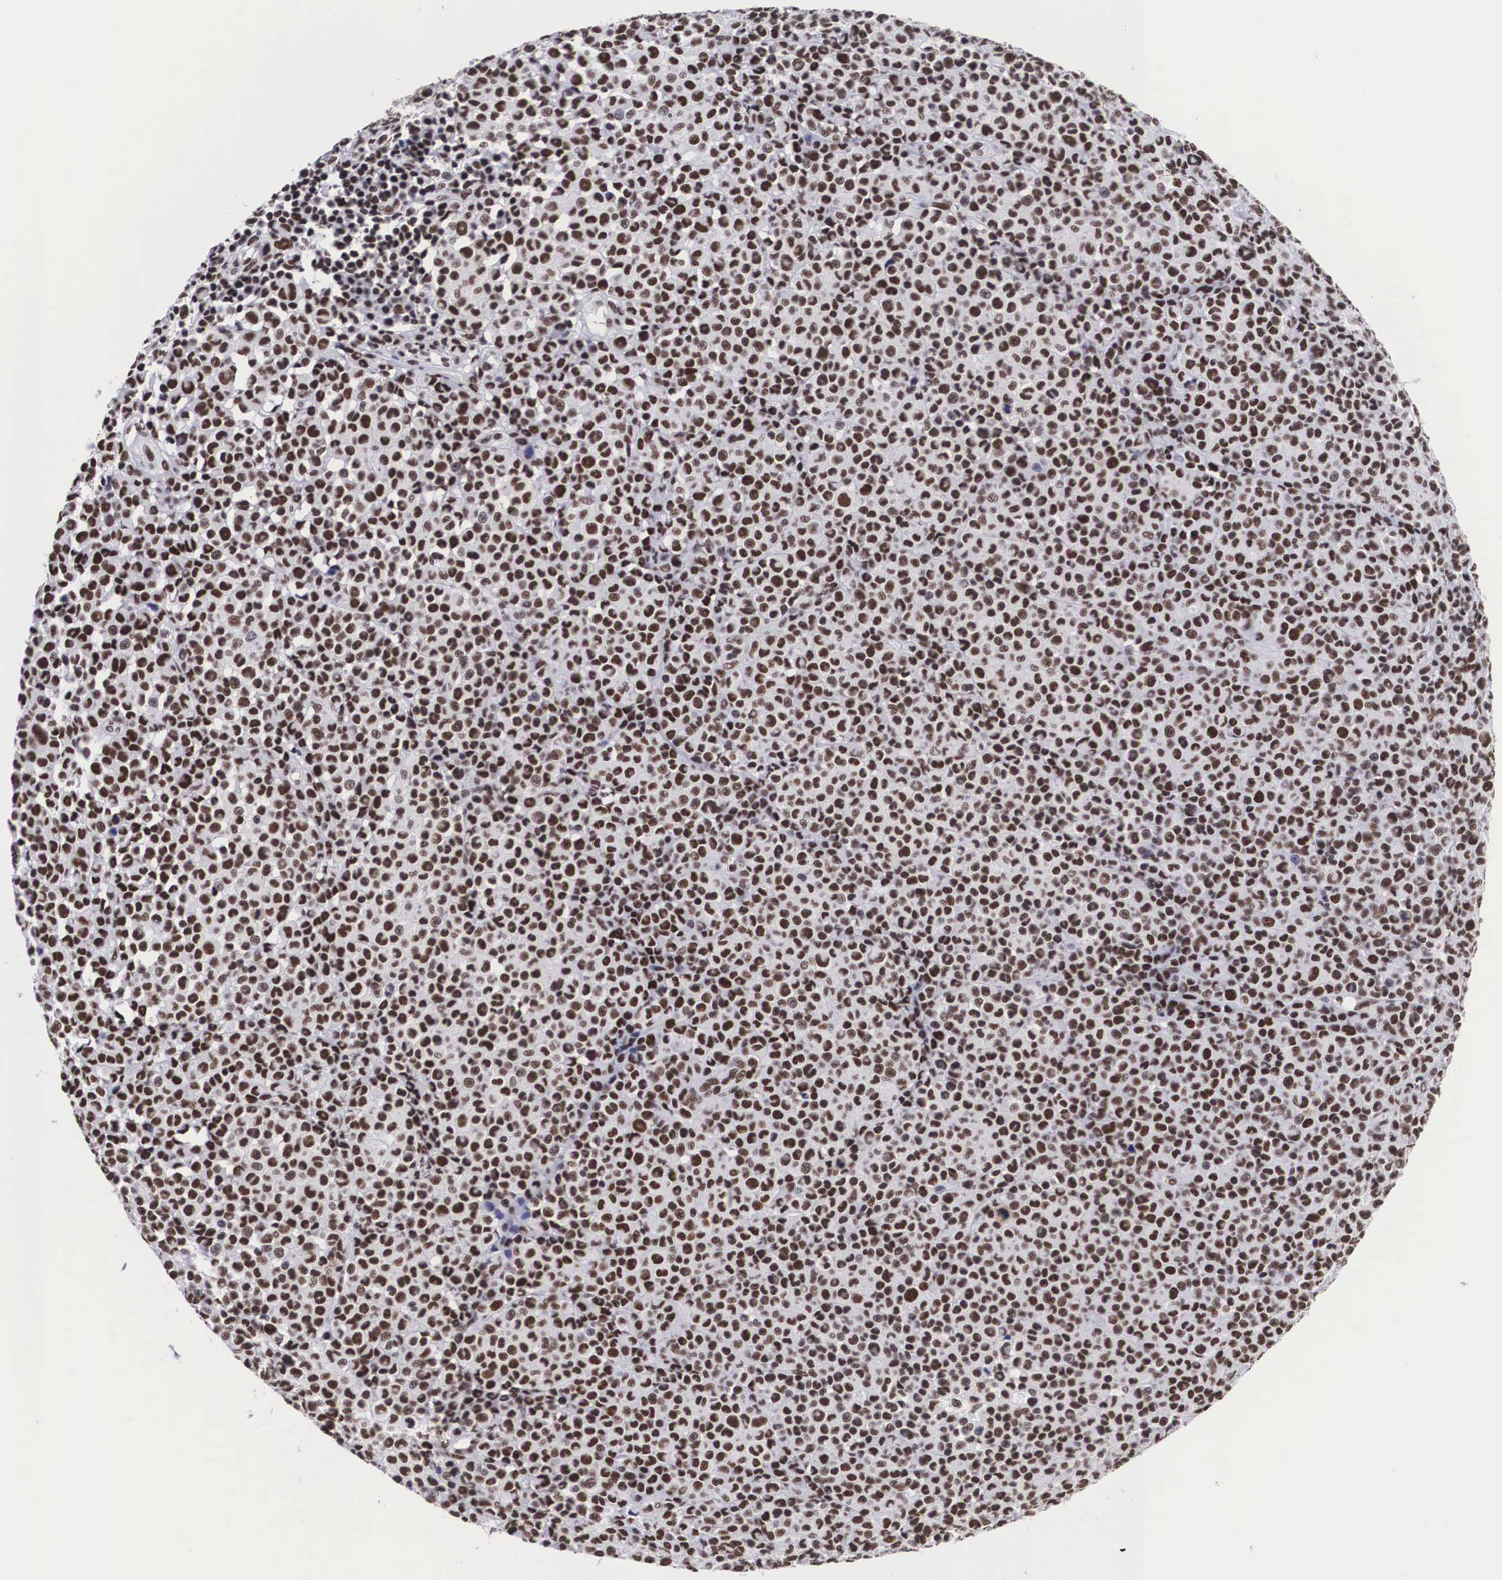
{"staining": {"intensity": "moderate", "quantity": ">75%", "location": "nuclear"}, "tissue": "melanoma", "cell_type": "Tumor cells", "image_type": "cancer", "snomed": [{"axis": "morphology", "description": "Malignant melanoma, Metastatic site"}, {"axis": "topography", "description": "Skin"}], "caption": "DAB (3,3'-diaminobenzidine) immunohistochemical staining of human melanoma shows moderate nuclear protein staining in about >75% of tumor cells.", "gene": "SF3A1", "patient": {"sex": "male", "age": 32}}